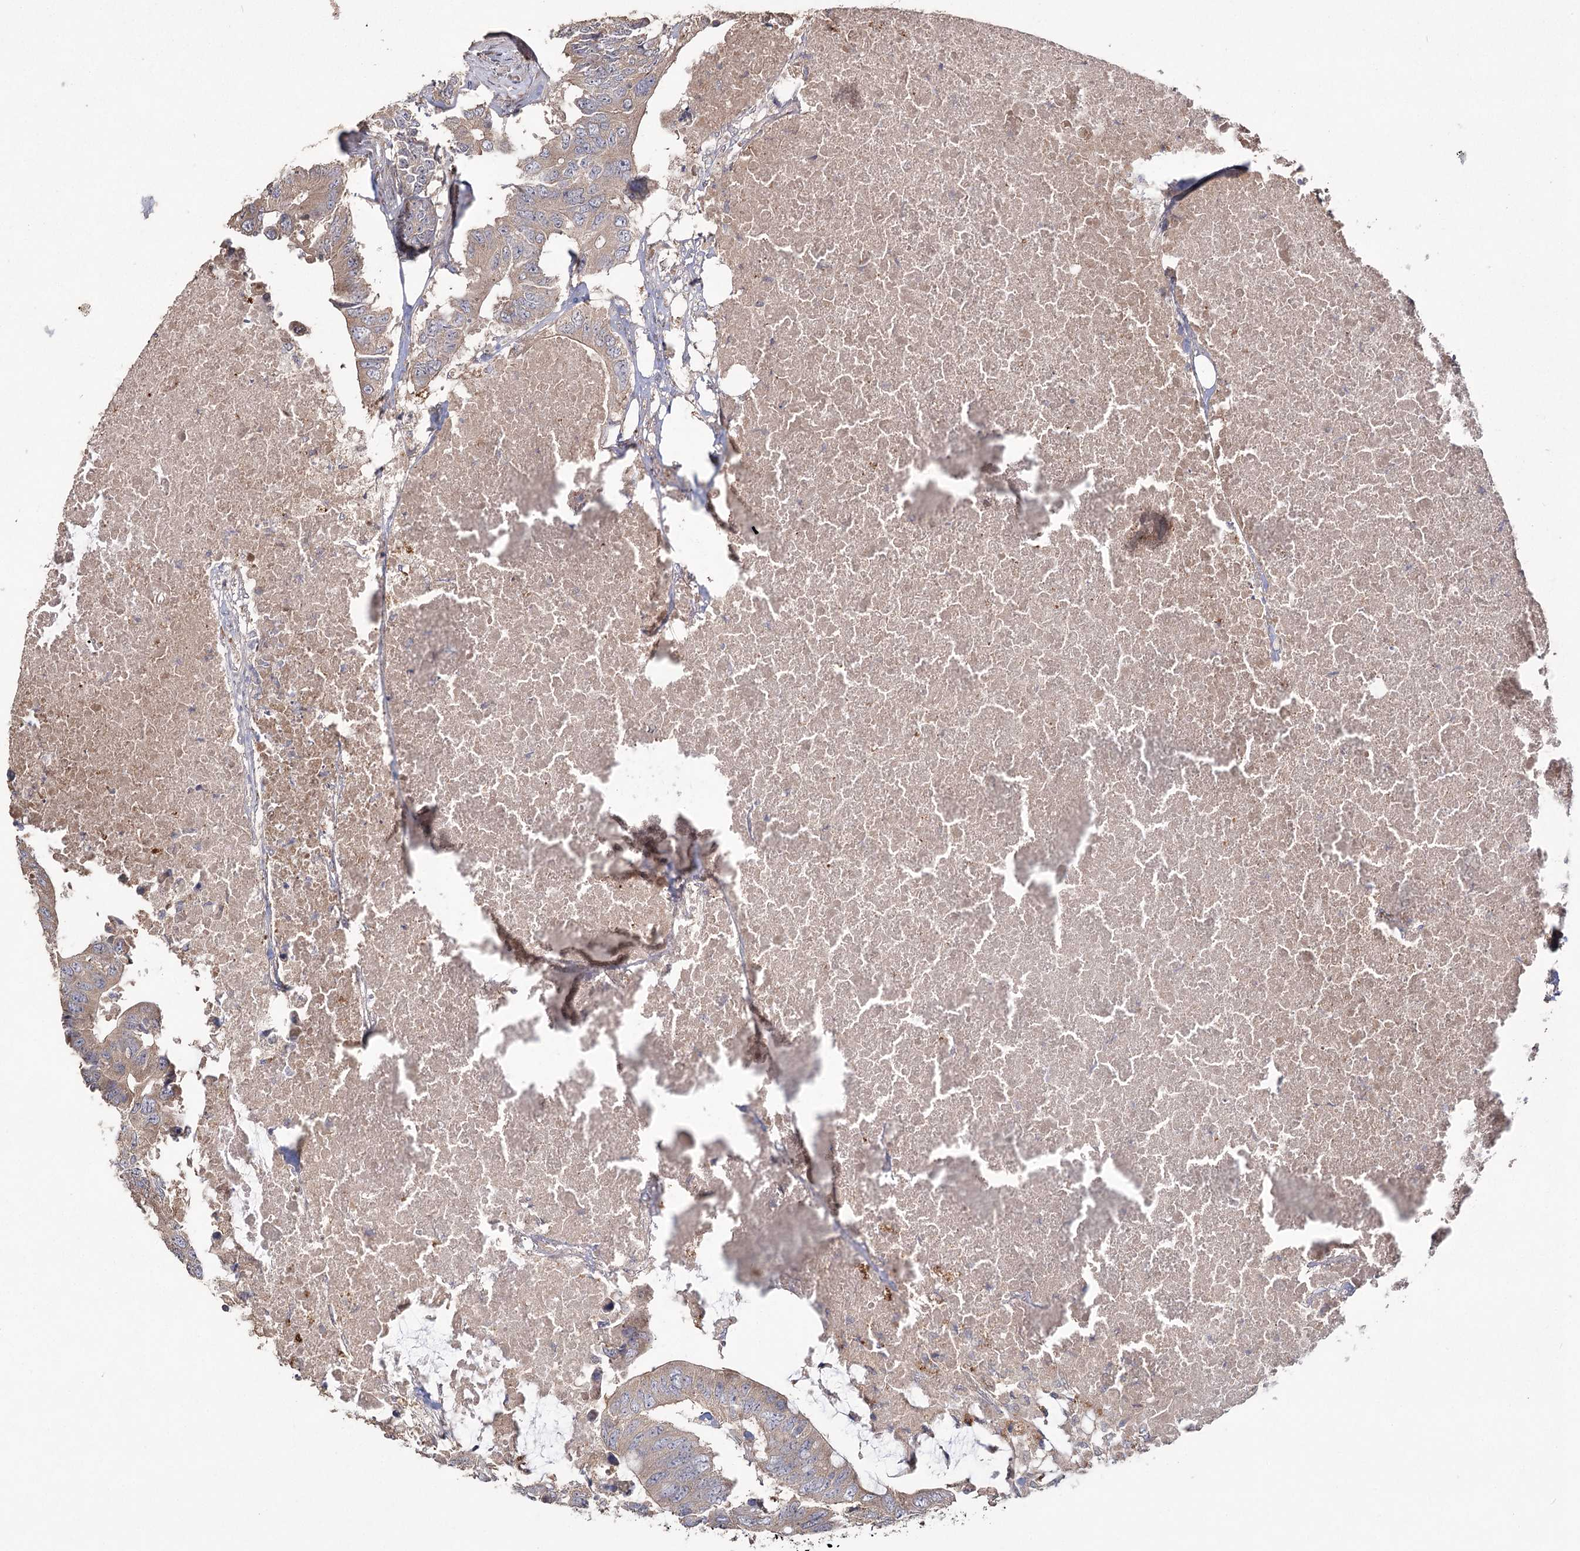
{"staining": {"intensity": "weak", "quantity": "<25%", "location": "cytoplasmic/membranous"}, "tissue": "colorectal cancer", "cell_type": "Tumor cells", "image_type": "cancer", "snomed": [{"axis": "morphology", "description": "Adenocarcinoma, NOS"}, {"axis": "topography", "description": "Colon"}], "caption": "A photomicrograph of colorectal cancer stained for a protein shows no brown staining in tumor cells.", "gene": "RIN2", "patient": {"sex": "male", "age": 71}}